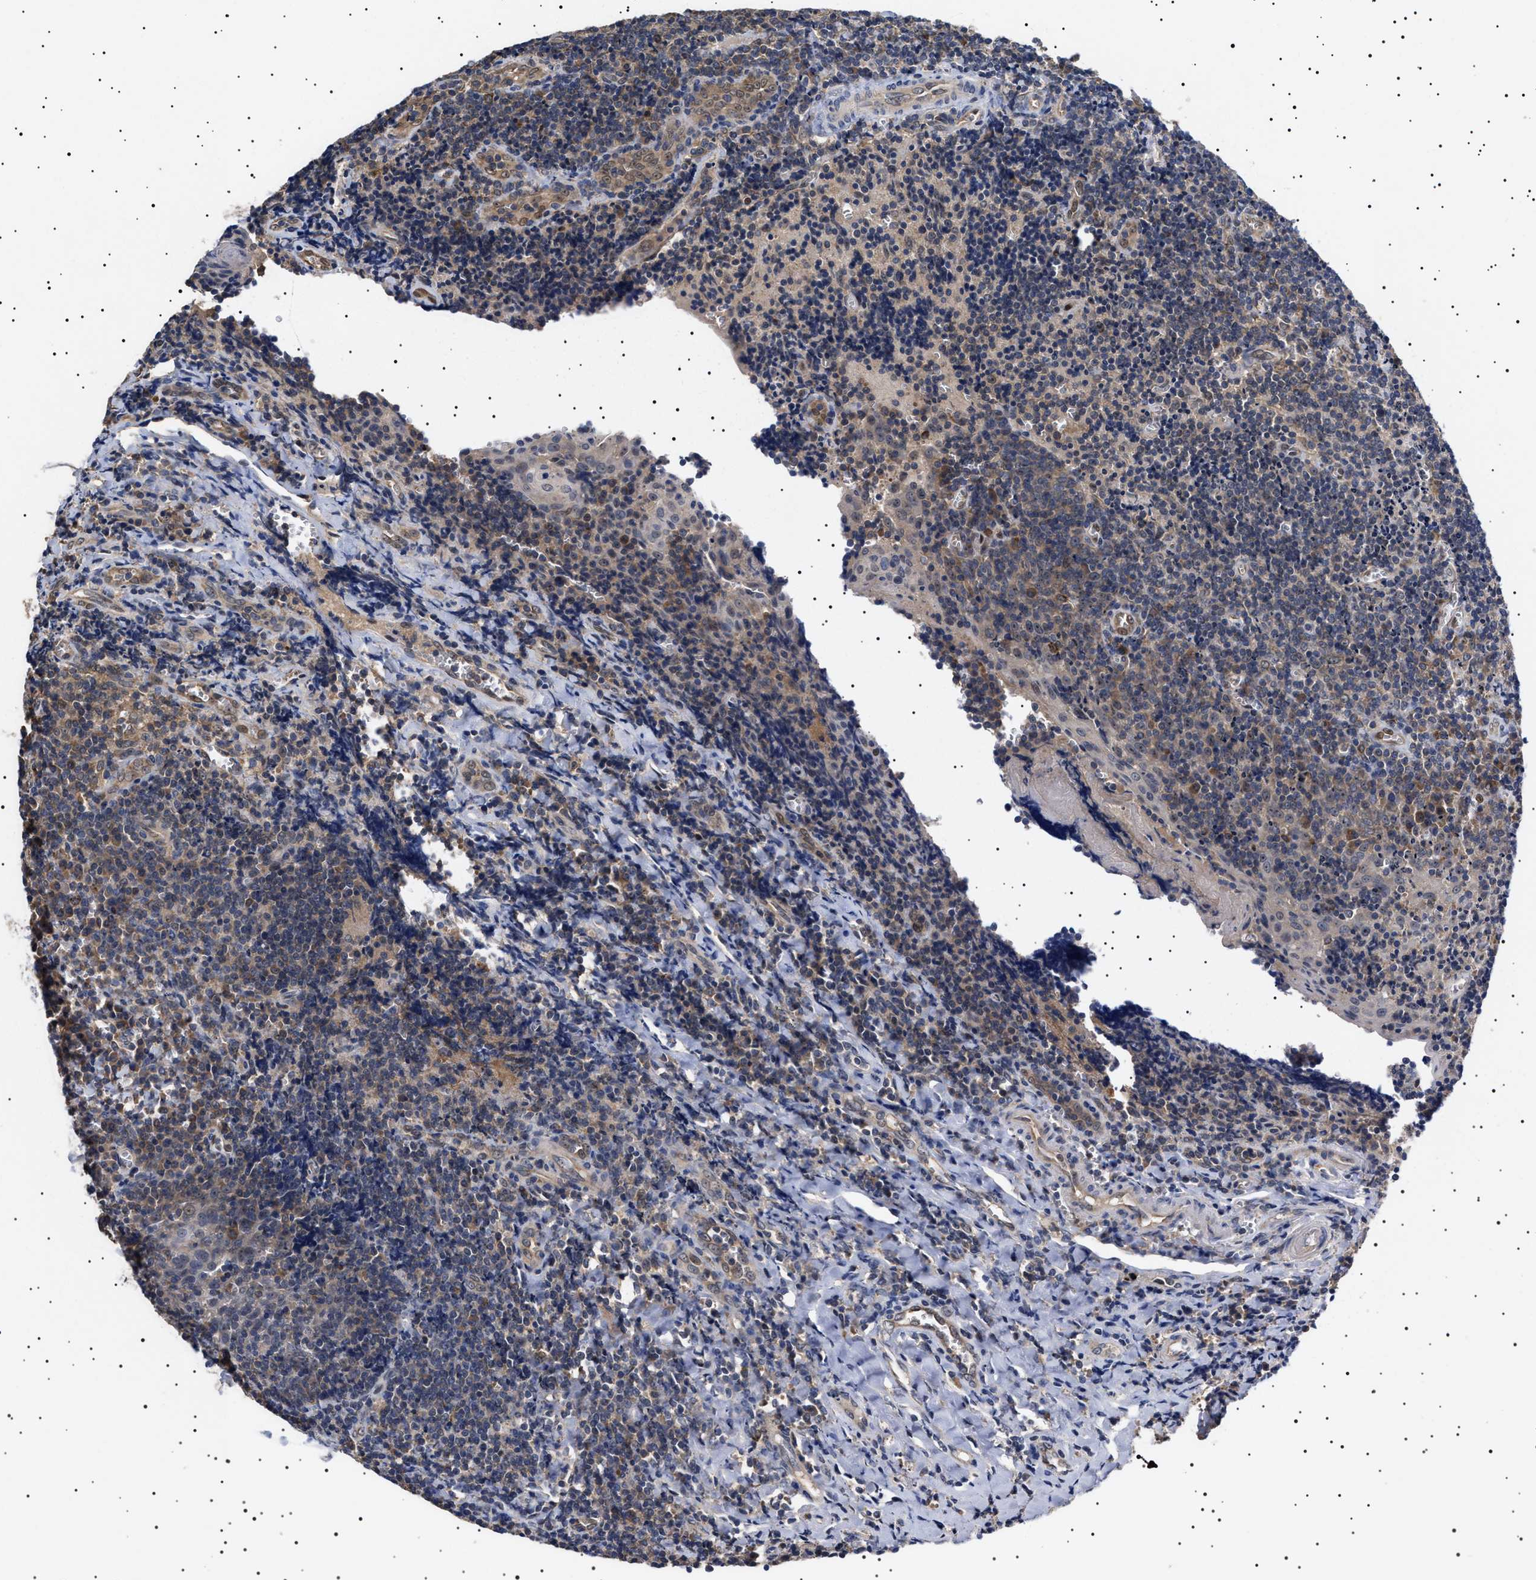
{"staining": {"intensity": "weak", "quantity": "25%-75%", "location": "cytoplasmic/membranous"}, "tissue": "tonsil", "cell_type": "Germinal center cells", "image_type": "normal", "snomed": [{"axis": "morphology", "description": "Normal tissue, NOS"}, {"axis": "morphology", "description": "Inflammation, NOS"}, {"axis": "topography", "description": "Tonsil"}], "caption": "Germinal center cells show low levels of weak cytoplasmic/membranous expression in about 25%-75% of cells in benign human tonsil. (Brightfield microscopy of DAB IHC at high magnification).", "gene": "KRBA1", "patient": {"sex": "female", "age": 31}}